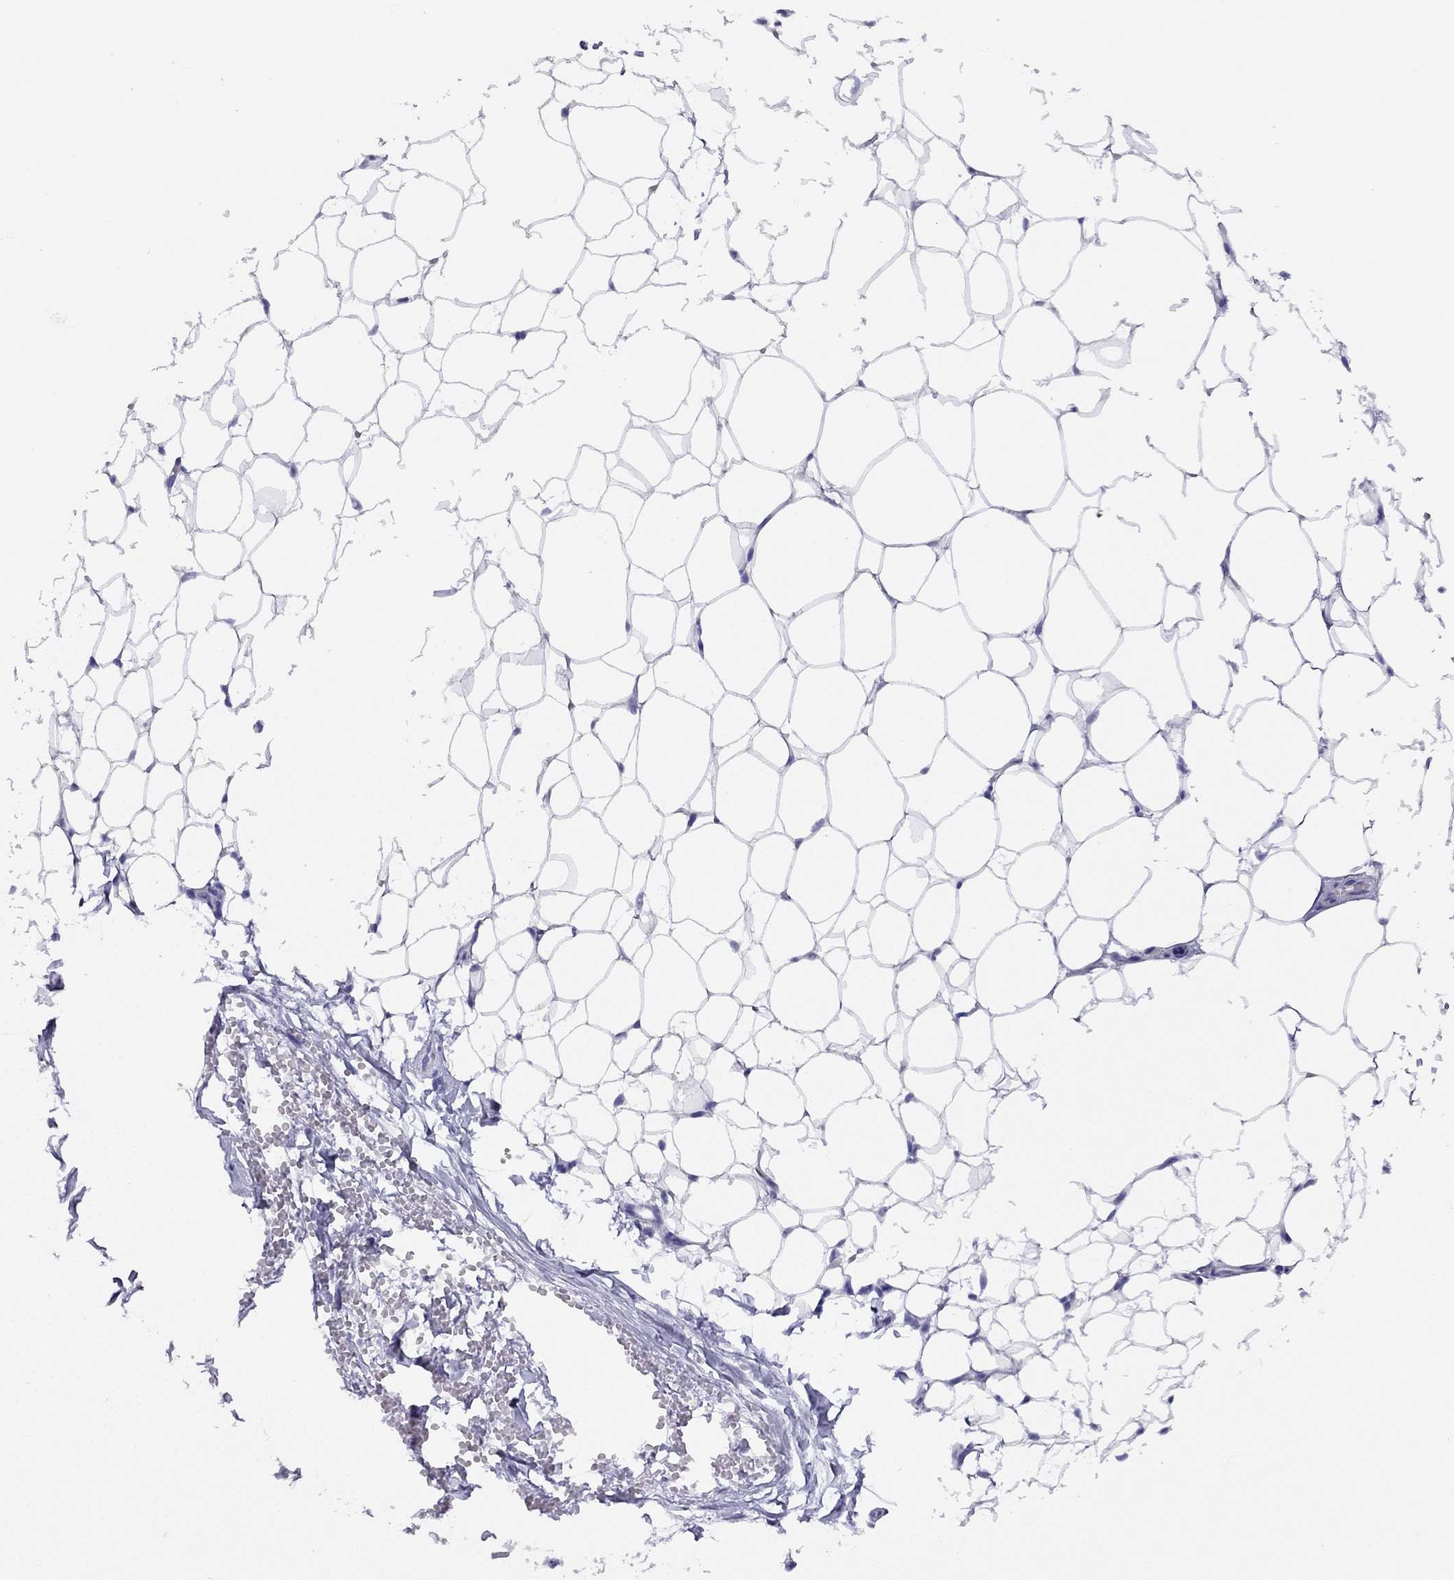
{"staining": {"intensity": "negative", "quantity": "none", "location": "none"}, "tissue": "breast", "cell_type": "Adipocytes", "image_type": "normal", "snomed": [{"axis": "morphology", "description": "Normal tissue, NOS"}, {"axis": "topography", "description": "Breast"}], "caption": "High magnification brightfield microscopy of unremarkable breast stained with DAB (brown) and counterstained with hematoxylin (blue): adipocytes show no significant staining.", "gene": "CITED1", "patient": {"sex": "female", "age": 37}}